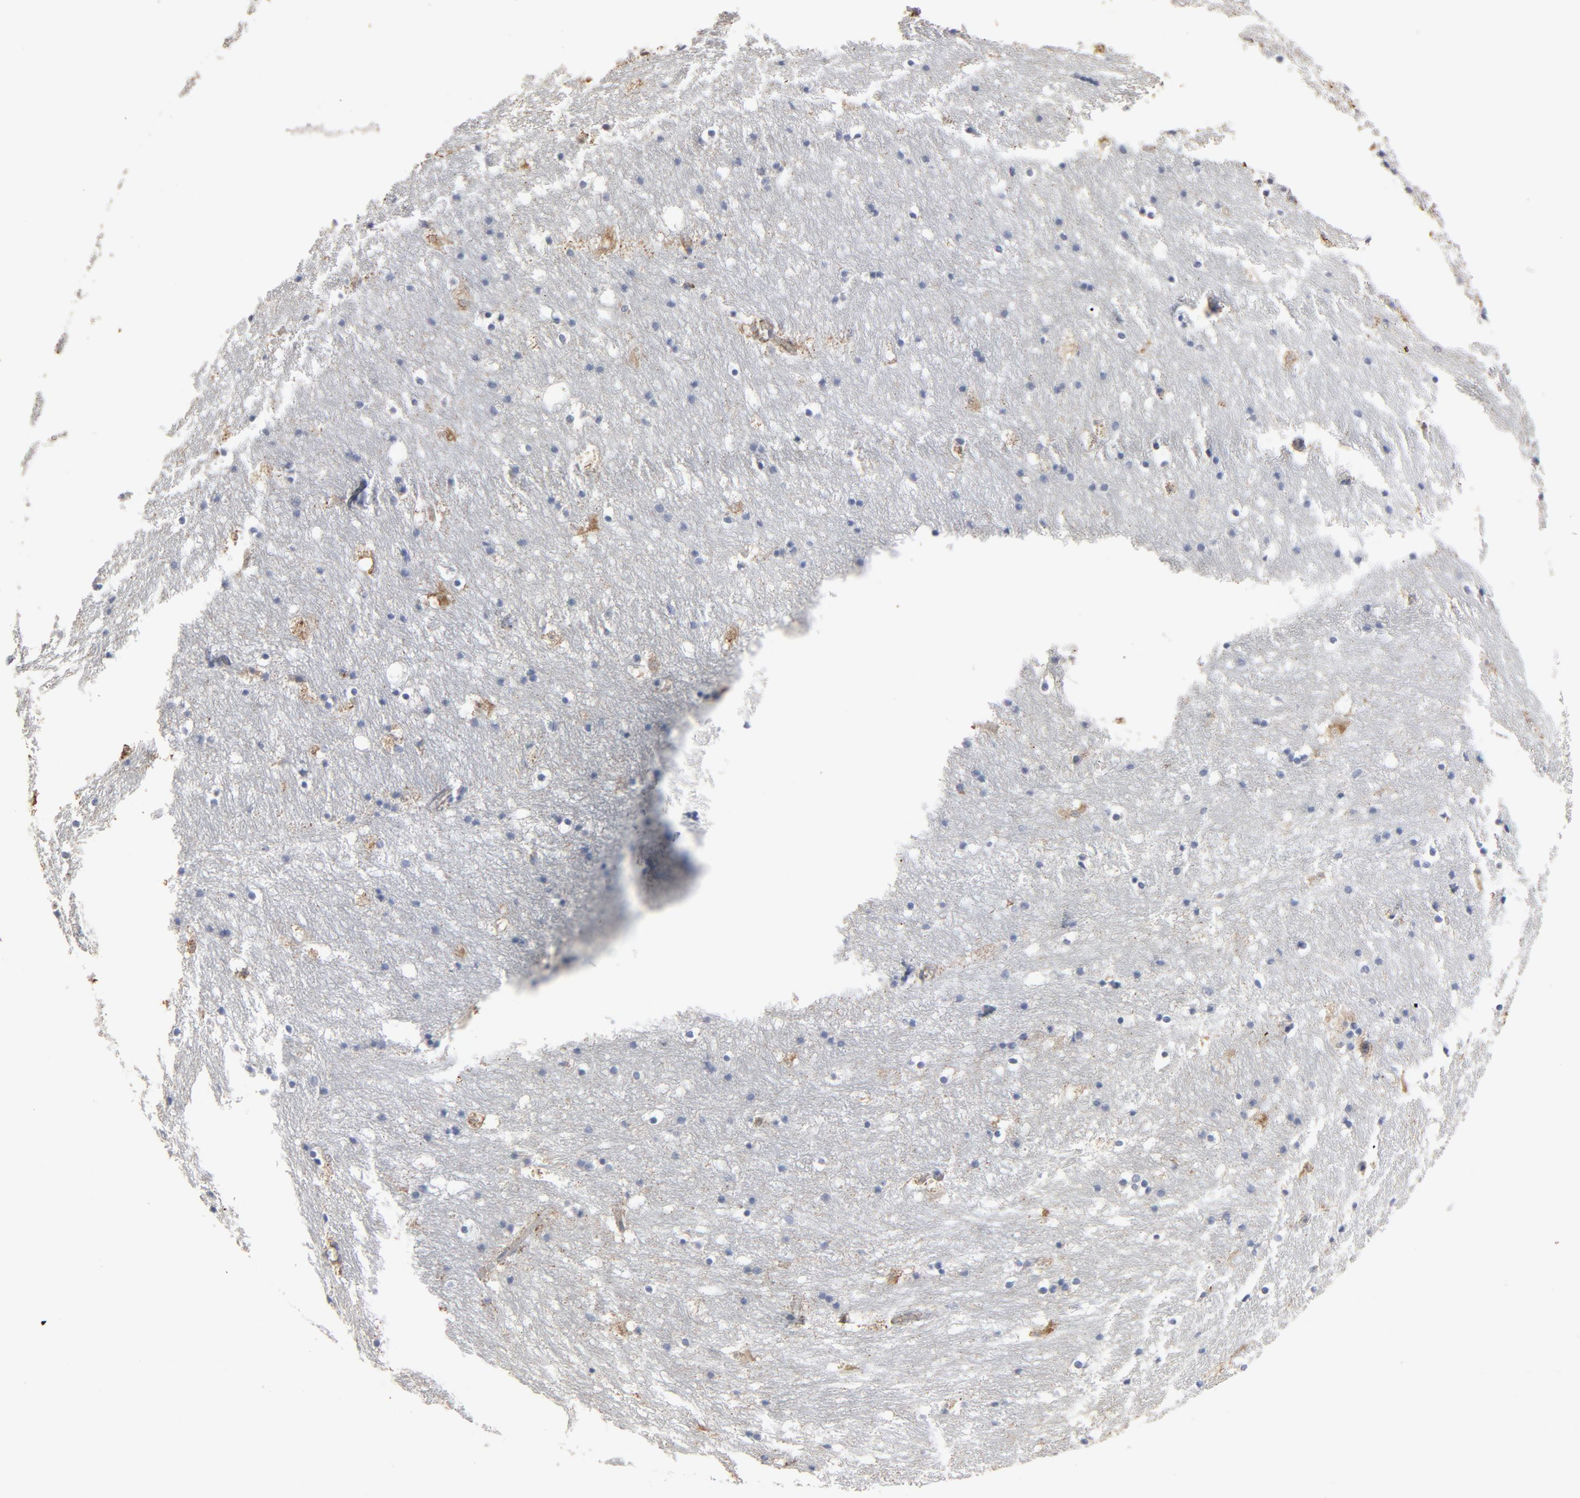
{"staining": {"intensity": "negative", "quantity": "none", "location": "none"}, "tissue": "caudate", "cell_type": "Glial cells", "image_type": "normal", "snomed": [{"axis": "morphology", "description": "Normal tissue, NOS"}, {"axis": "topography", "description": "Lateral ventricle wall"}], "caption": "IHC of benign human caudate demonstrates no positivity in glial cells. (DAB (3,3'-diaminobenzidine) immunohistochemistry, high magnification).", "gene": "KDR", "patient": {"sex": "male", "age": 45}}